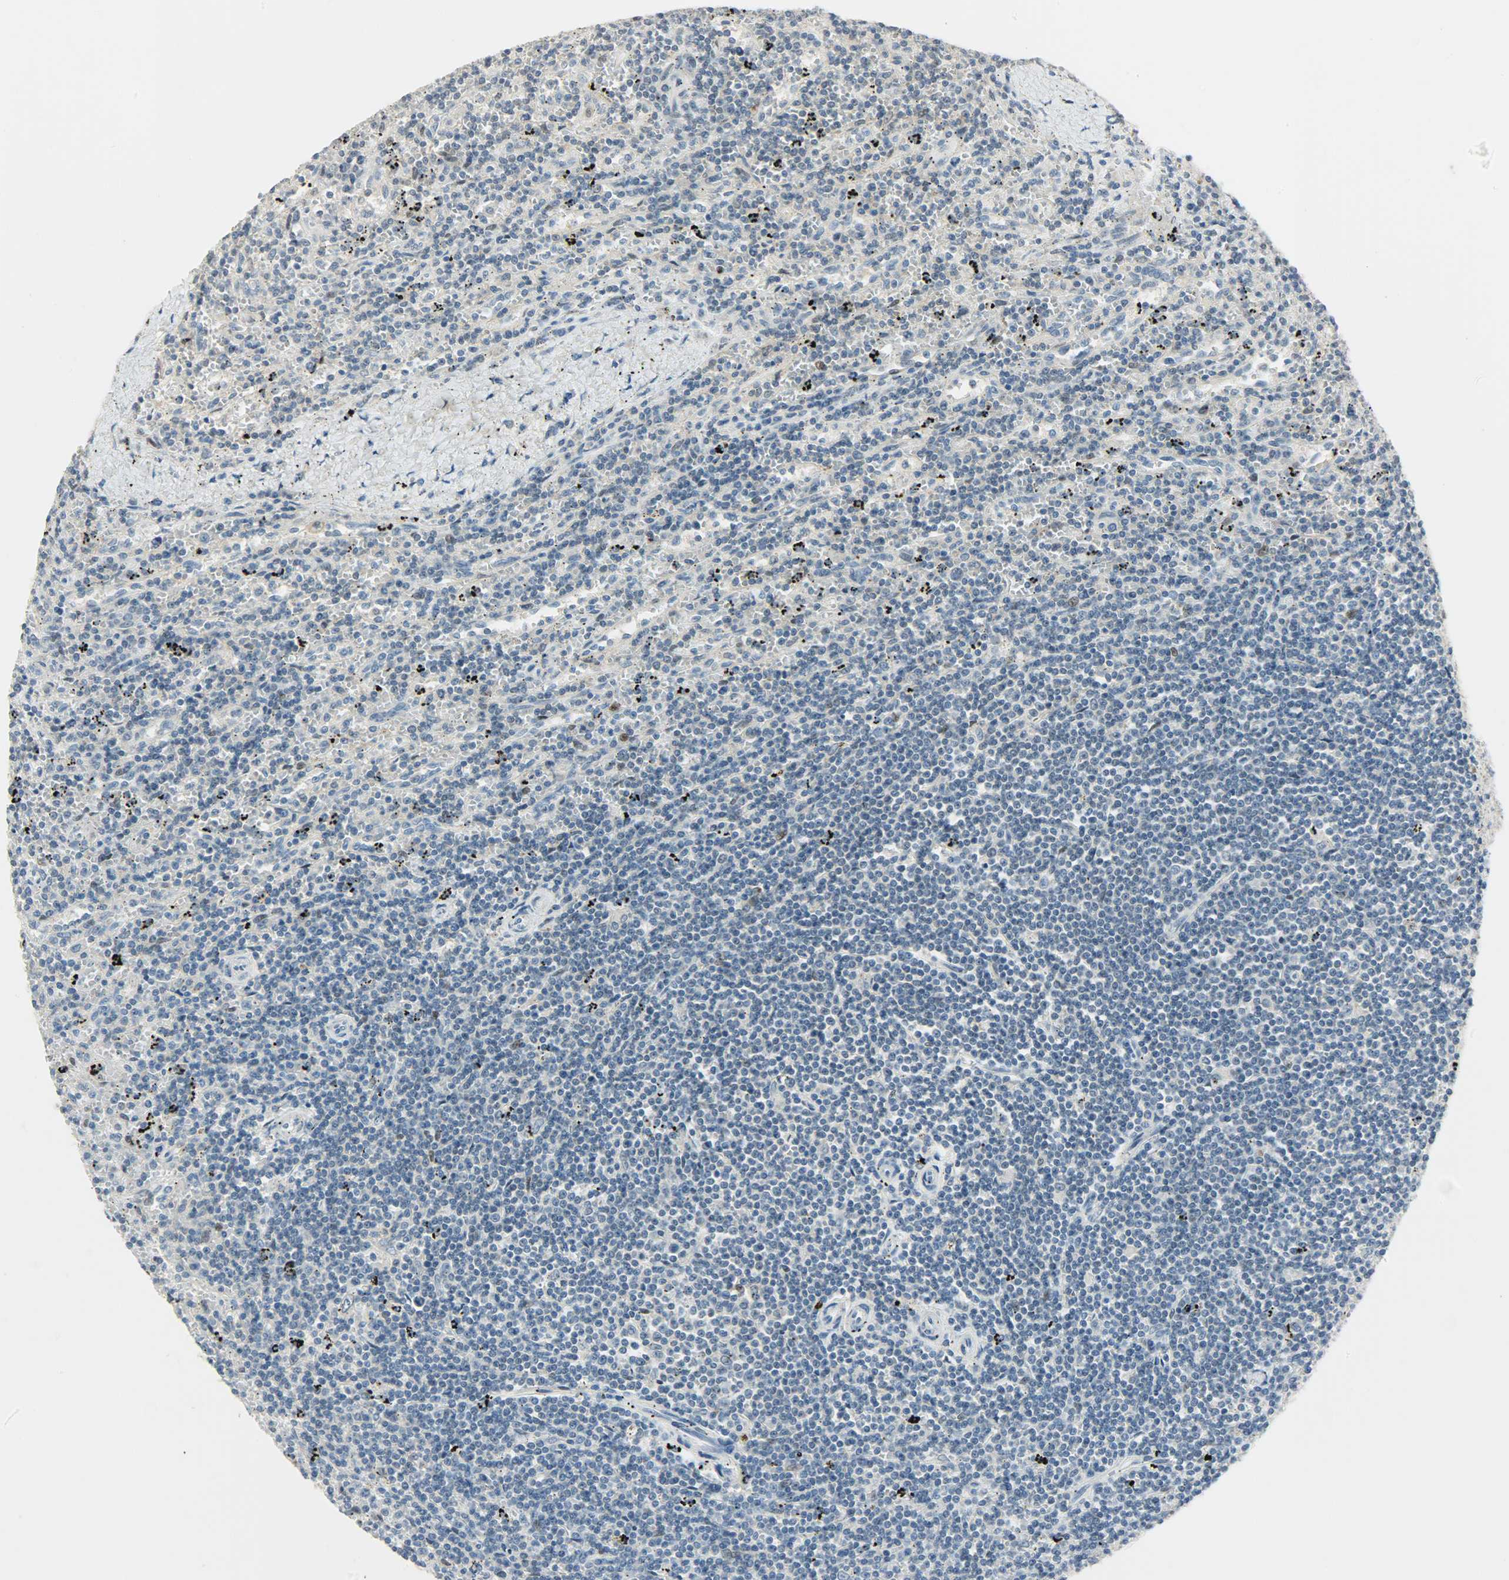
{"staining": {"intensity": "negative", "quantity": "none", "location": "none"}, "tissue": "lymphoma", "cell_type": "Tumor cells", "image_type": "cancer", "snomed": [{"axis": "morphology", "description": "Malignant lymphoma, non-Hodgkin's type, Low grade"}, {"axis": "topography", "description": "Spleen"}], "caption": "Immunohistochemistry (IHC) of human lymphoma displays no positivity in tumor cells.", "gene": "PPARG", "patient": {"sex": "male", "age": 76}}